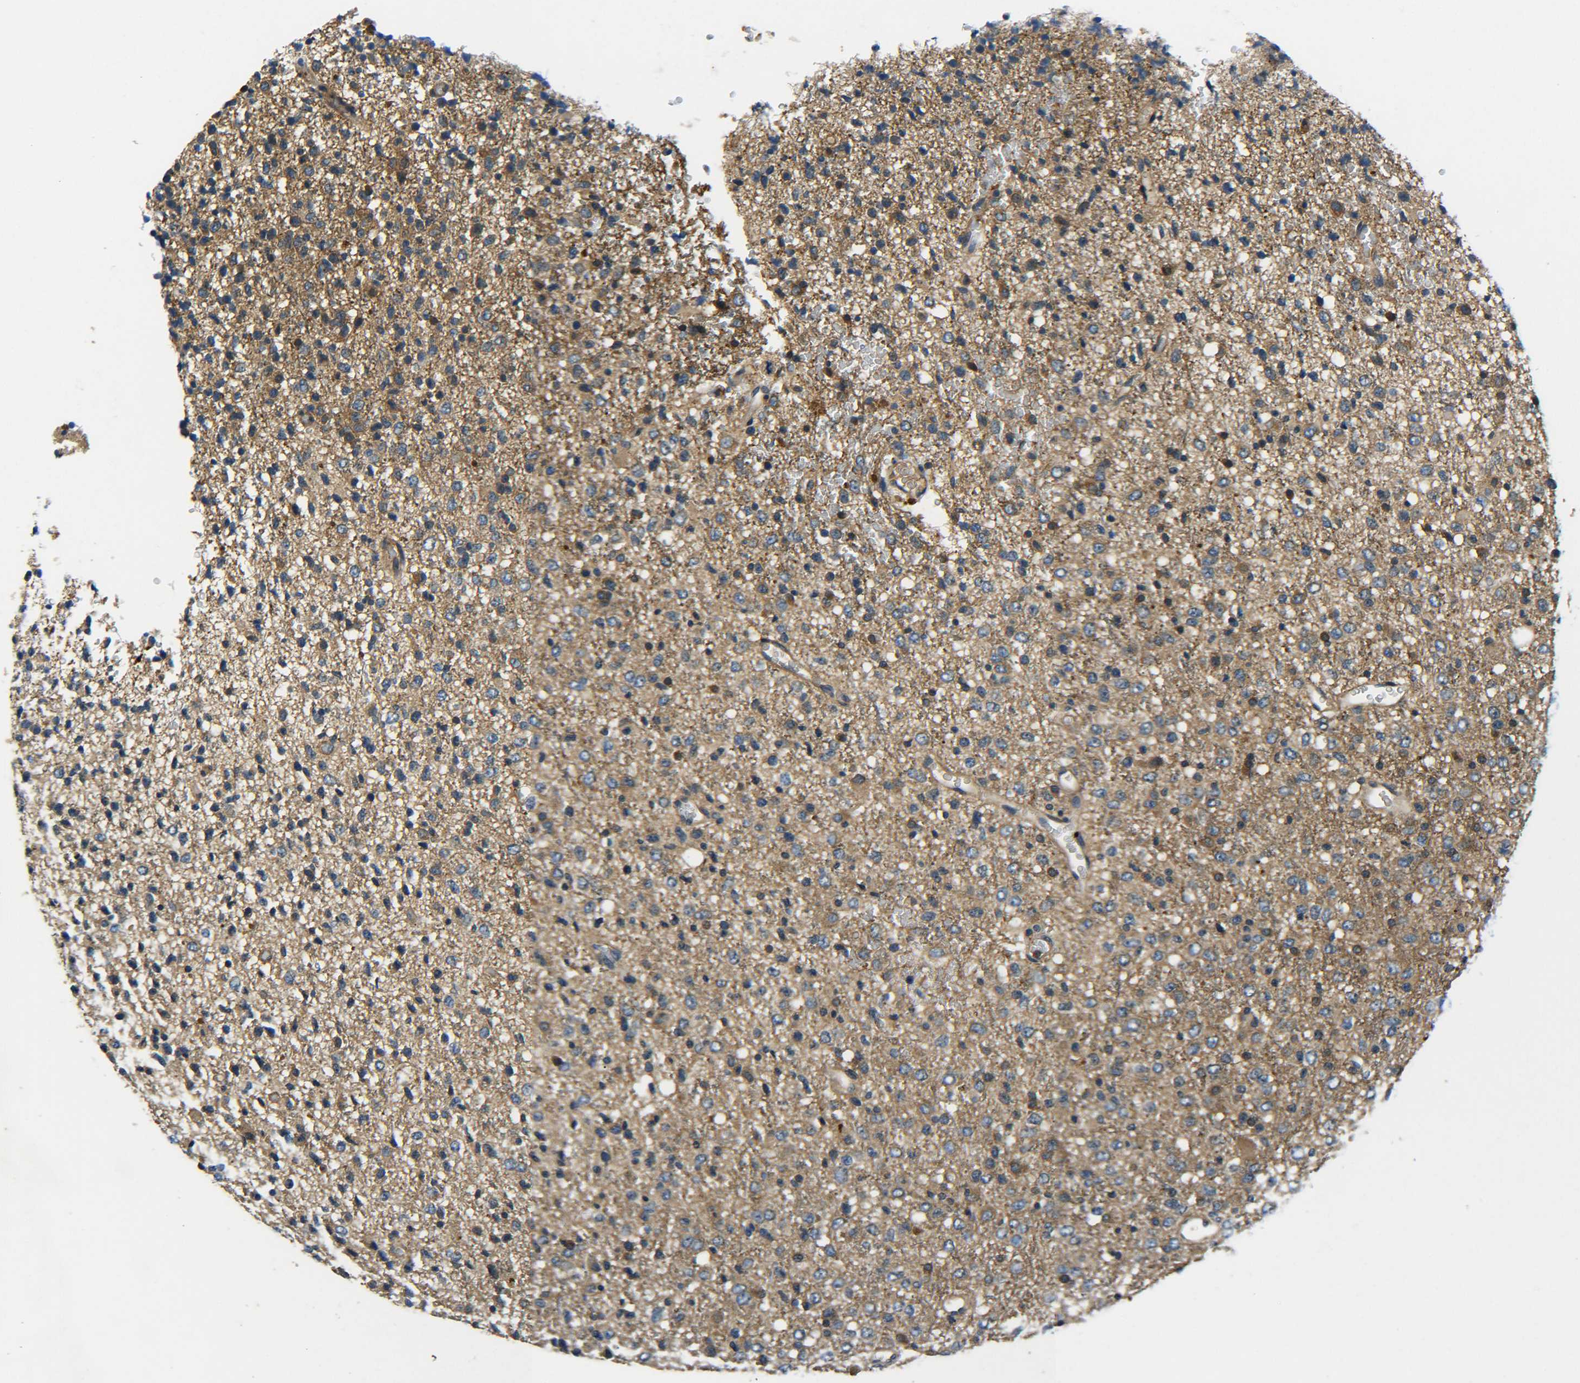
{"staining": {"intensity": "weak", "quantity": ">75%", "location": "cytoplasmic/membranous"}, "tissue": "glioma", "cell_type": "Tumor cells", "image_type": "cancer", "snomed": [{"axis": "morphology", "description": "Glioma, malignant, High grade"}, {"axis": "topography", "description": "pancreas cauda"}], "caption": "Protein expression analysis of high-grade glioma (malignant) shows weak cytoplasmic/membranous expression in approximately >75% of tumor cells.", "gene": "PREB", "patient": {"sex": "male", "age": 60}}